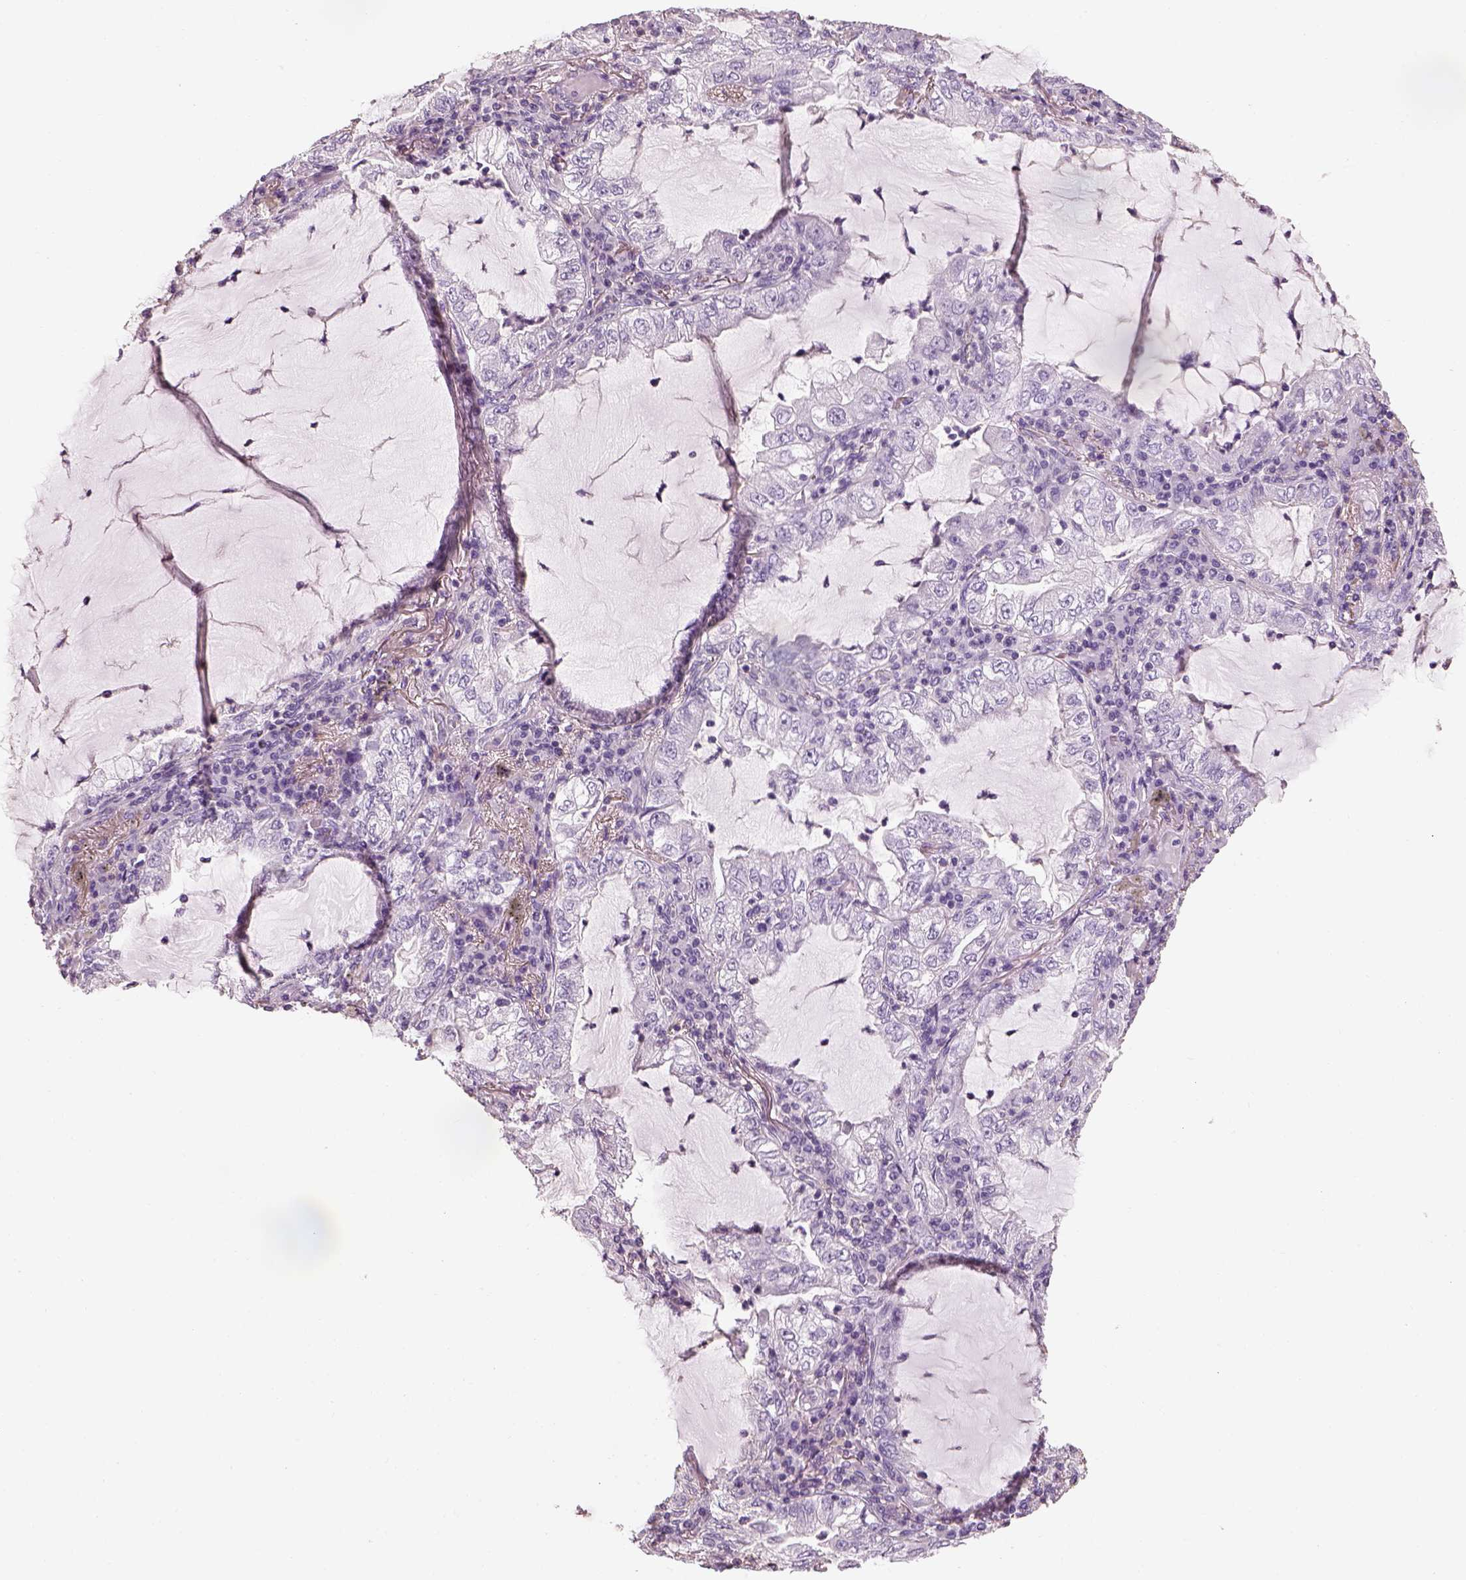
{"staining": {"intensity": "negative", "quantity": "none", "location": "none"}, "tissue": "lung cancer", "cell_type": "Tumor cells", "image_type": "cancer", "snomed": [{"axis": "morphology", "description": "Adenocarcinoma, NOS"}, {"axis": "topography", "description": "Lung"}], "caption": "Immunohistochemistry (IHC) photomicrograph of neoplastic tissue: human lung cancer (adenocarcinoma) stained with DAB (3,3'-diaminobenzidine) exhibits no significant protein expression in tumor cells.", "gene": "OTUD6A", "patient": {"sex": "female", "age": 73}}